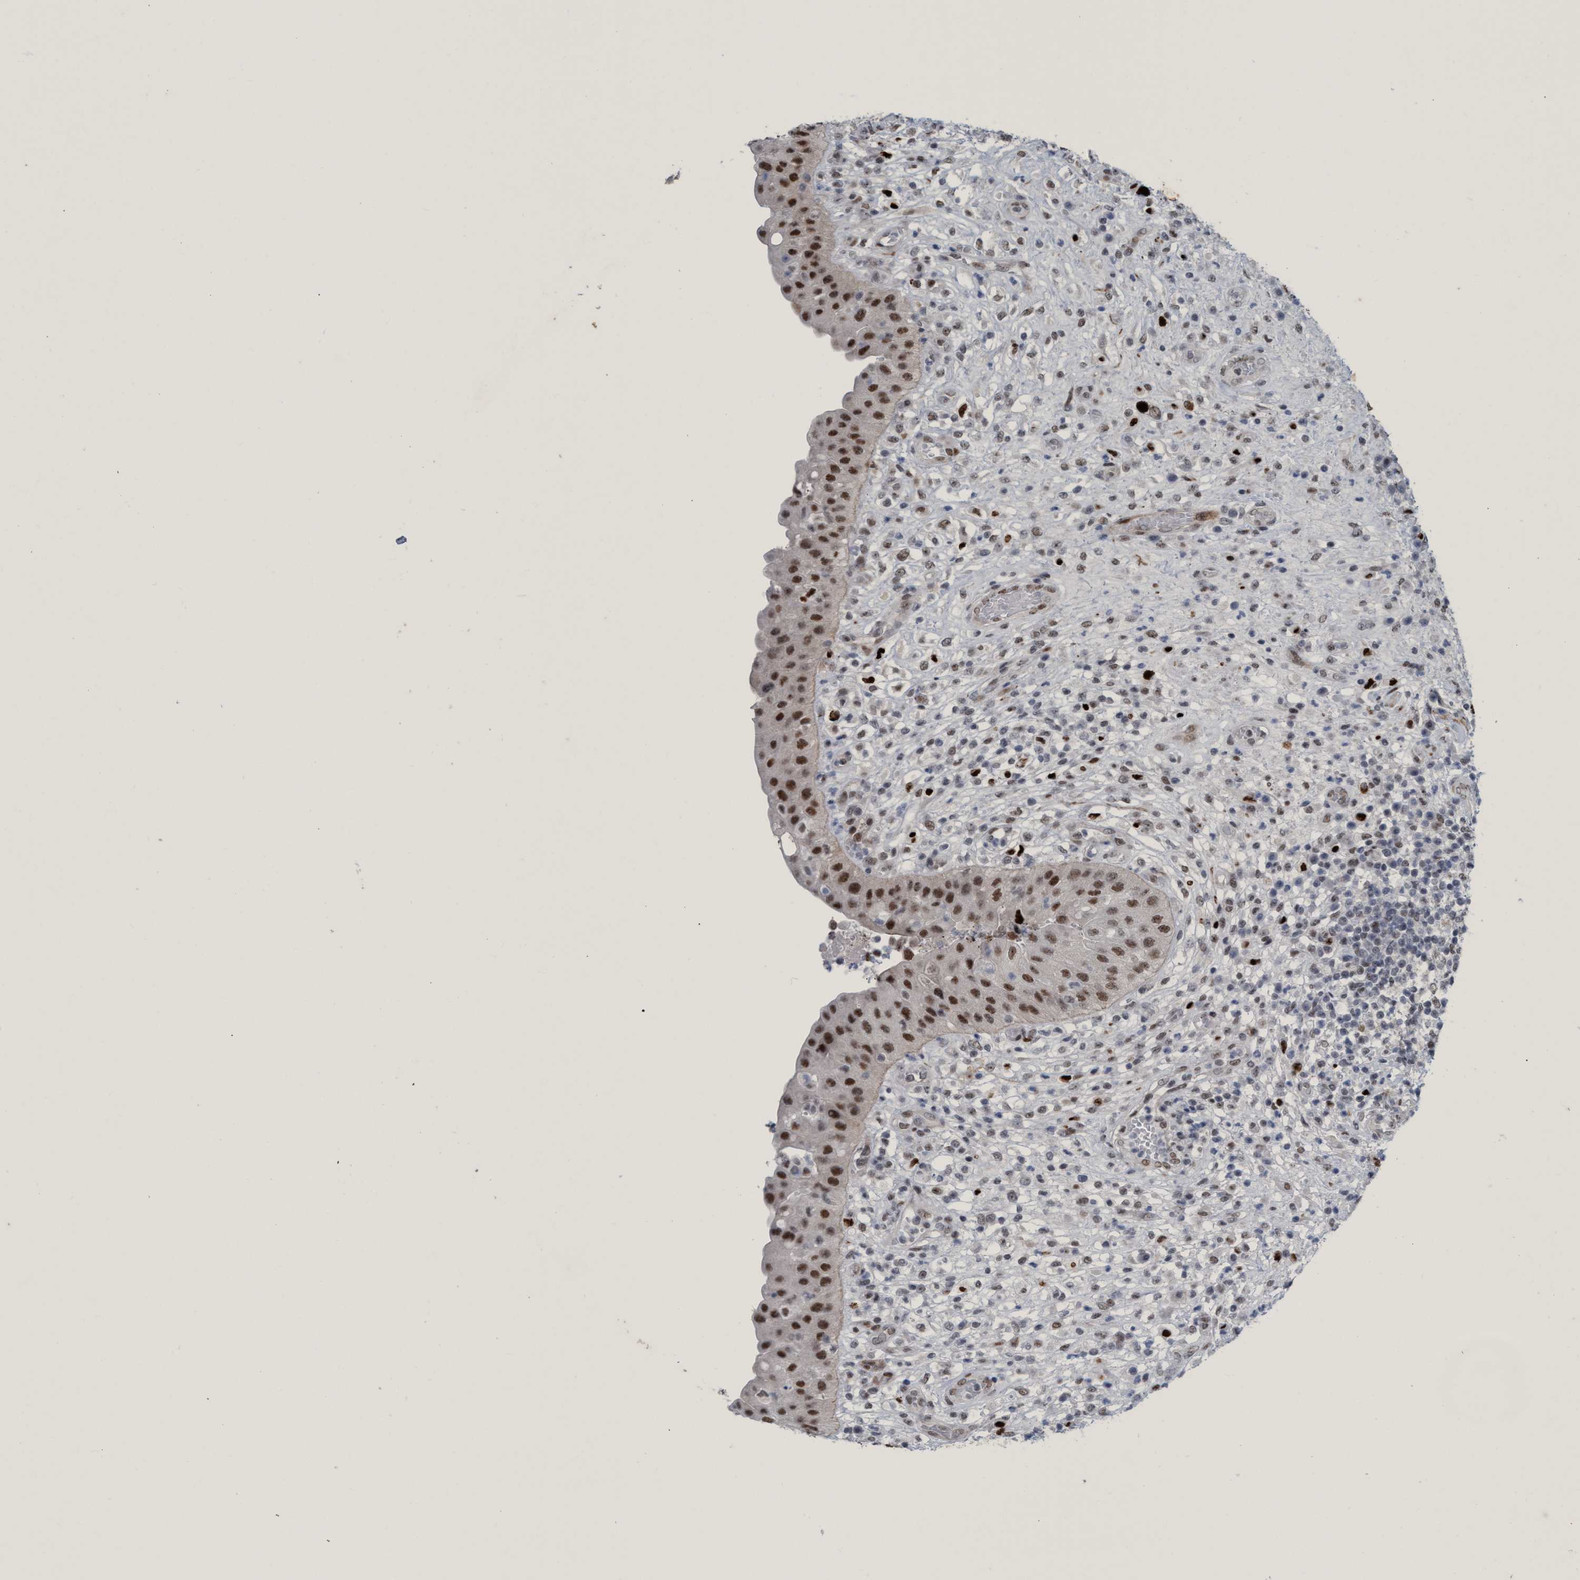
{"staining": {"intensity": "strong", "quantity": ">75%", "location": "cytoplasmic/membranous,nuclear"}, "tissue": "urinary bladder", "cell_type": "Urothelial cells", "image_type": "normal", "snomed": [{"axis": "morphology", "description": "Normal tissue, NOS"}, {"axis": "topography", "description": "Urinary bladder"}], "caption": "Human urinary bladder stained with a brown dye shows strong cytoplasmic/membranous,nuclear positive staining in about >75% of urothelial cells.", "gene": "CWC27", "patient": {"sex": "female", "age": 62}}